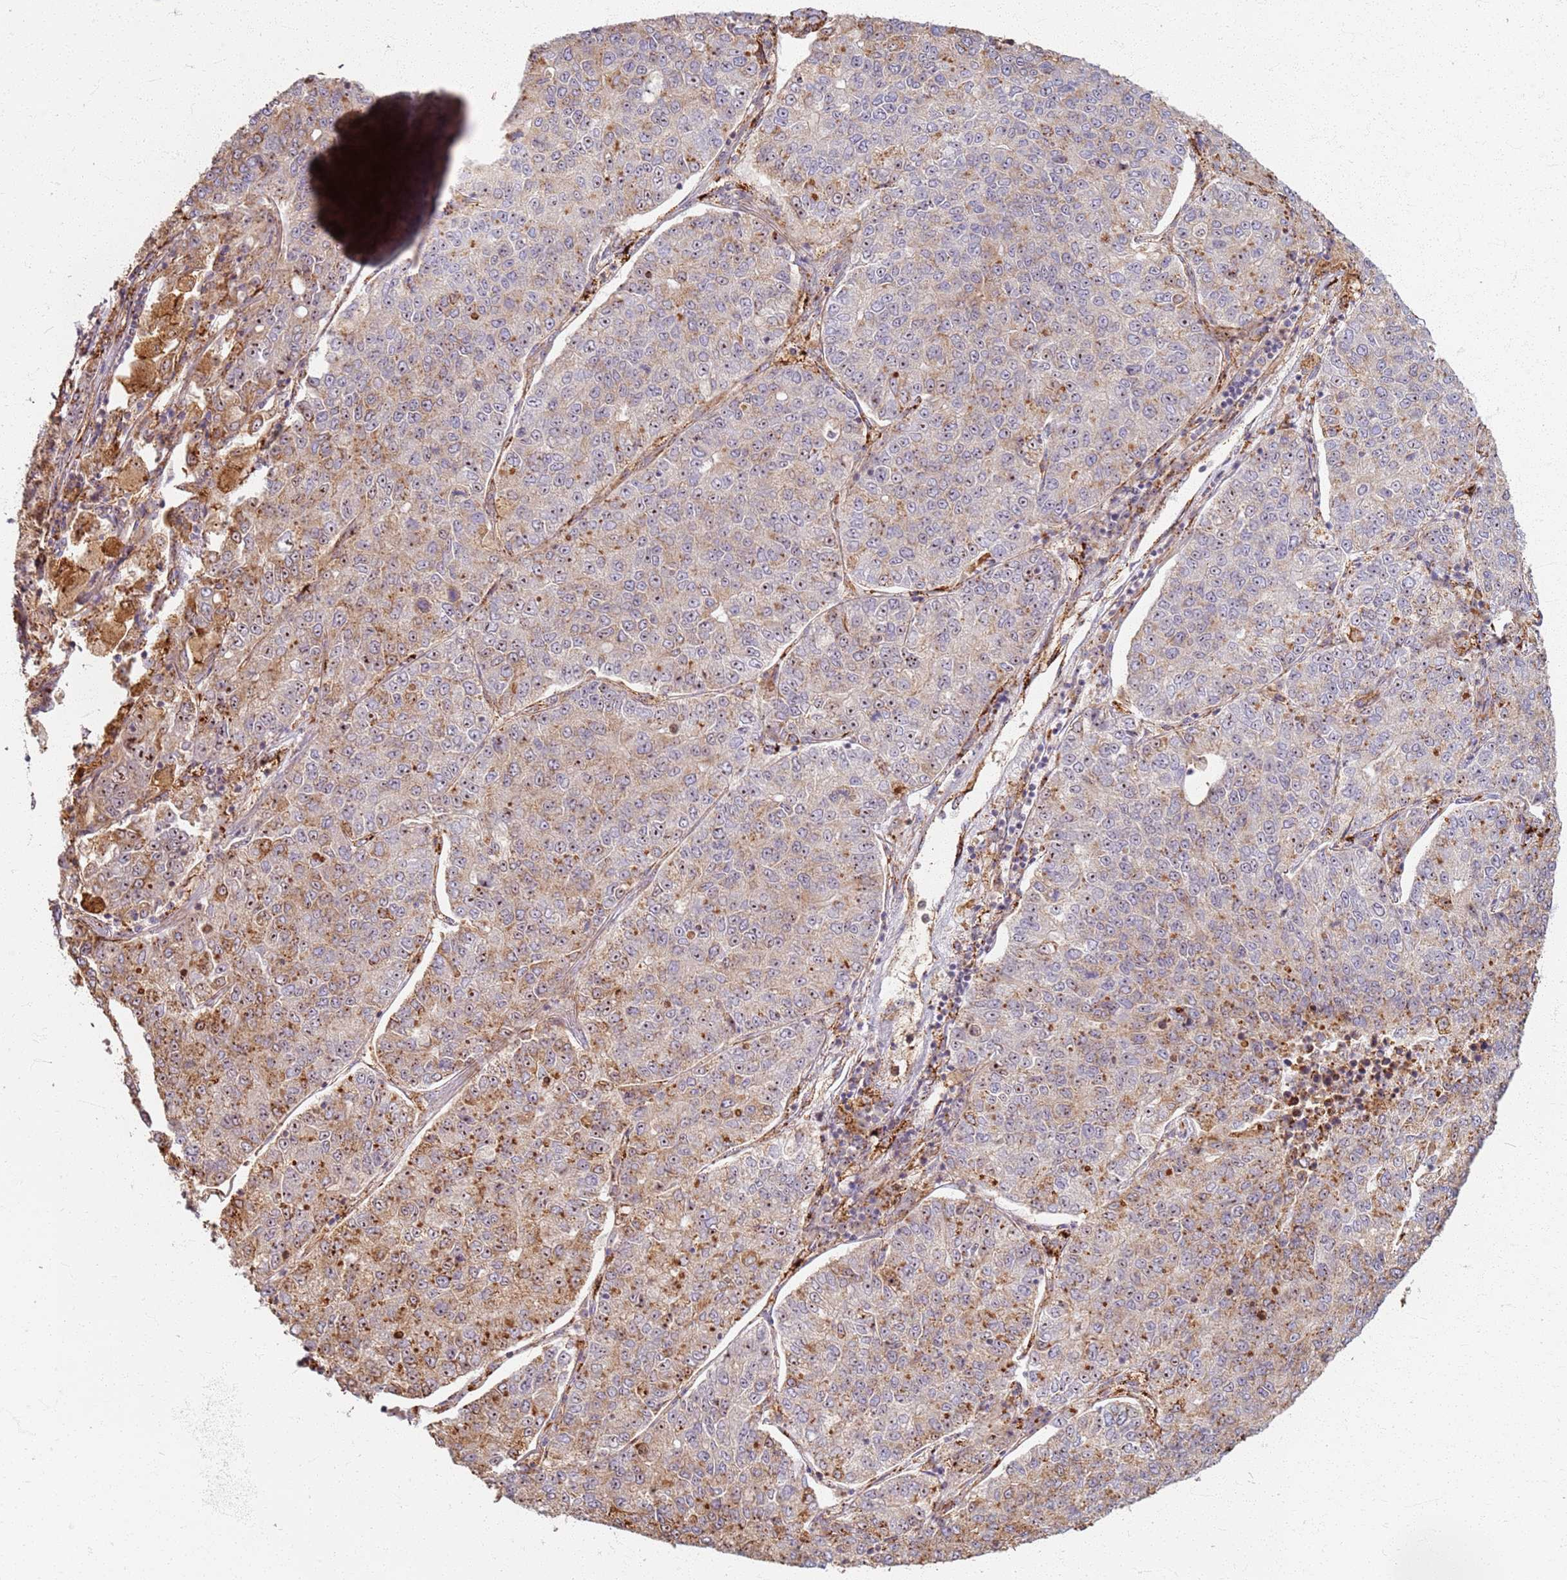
{"staining": {"intensity": "moderate", "quantity": "25%-75%", "location": "cytoplasmic/membranous"}, "tissue": "lung cancer", "cell_type": "Tumor cells", "image_type": "cancer", "snomed": [{"axis": "morphology", "description": "Adenocarcinoma, NOS"}, {"axis": "topography", "description": "Lung"}], "caption": "This histopathology image demonstrates immunohistochemistry staining of lung cancer, with medium moderate cytoplasmic/membranous staining in about 25%-75% of tumor cells.", "gene": "KRI1", "patient": {"sex": "male", "age": 49}}